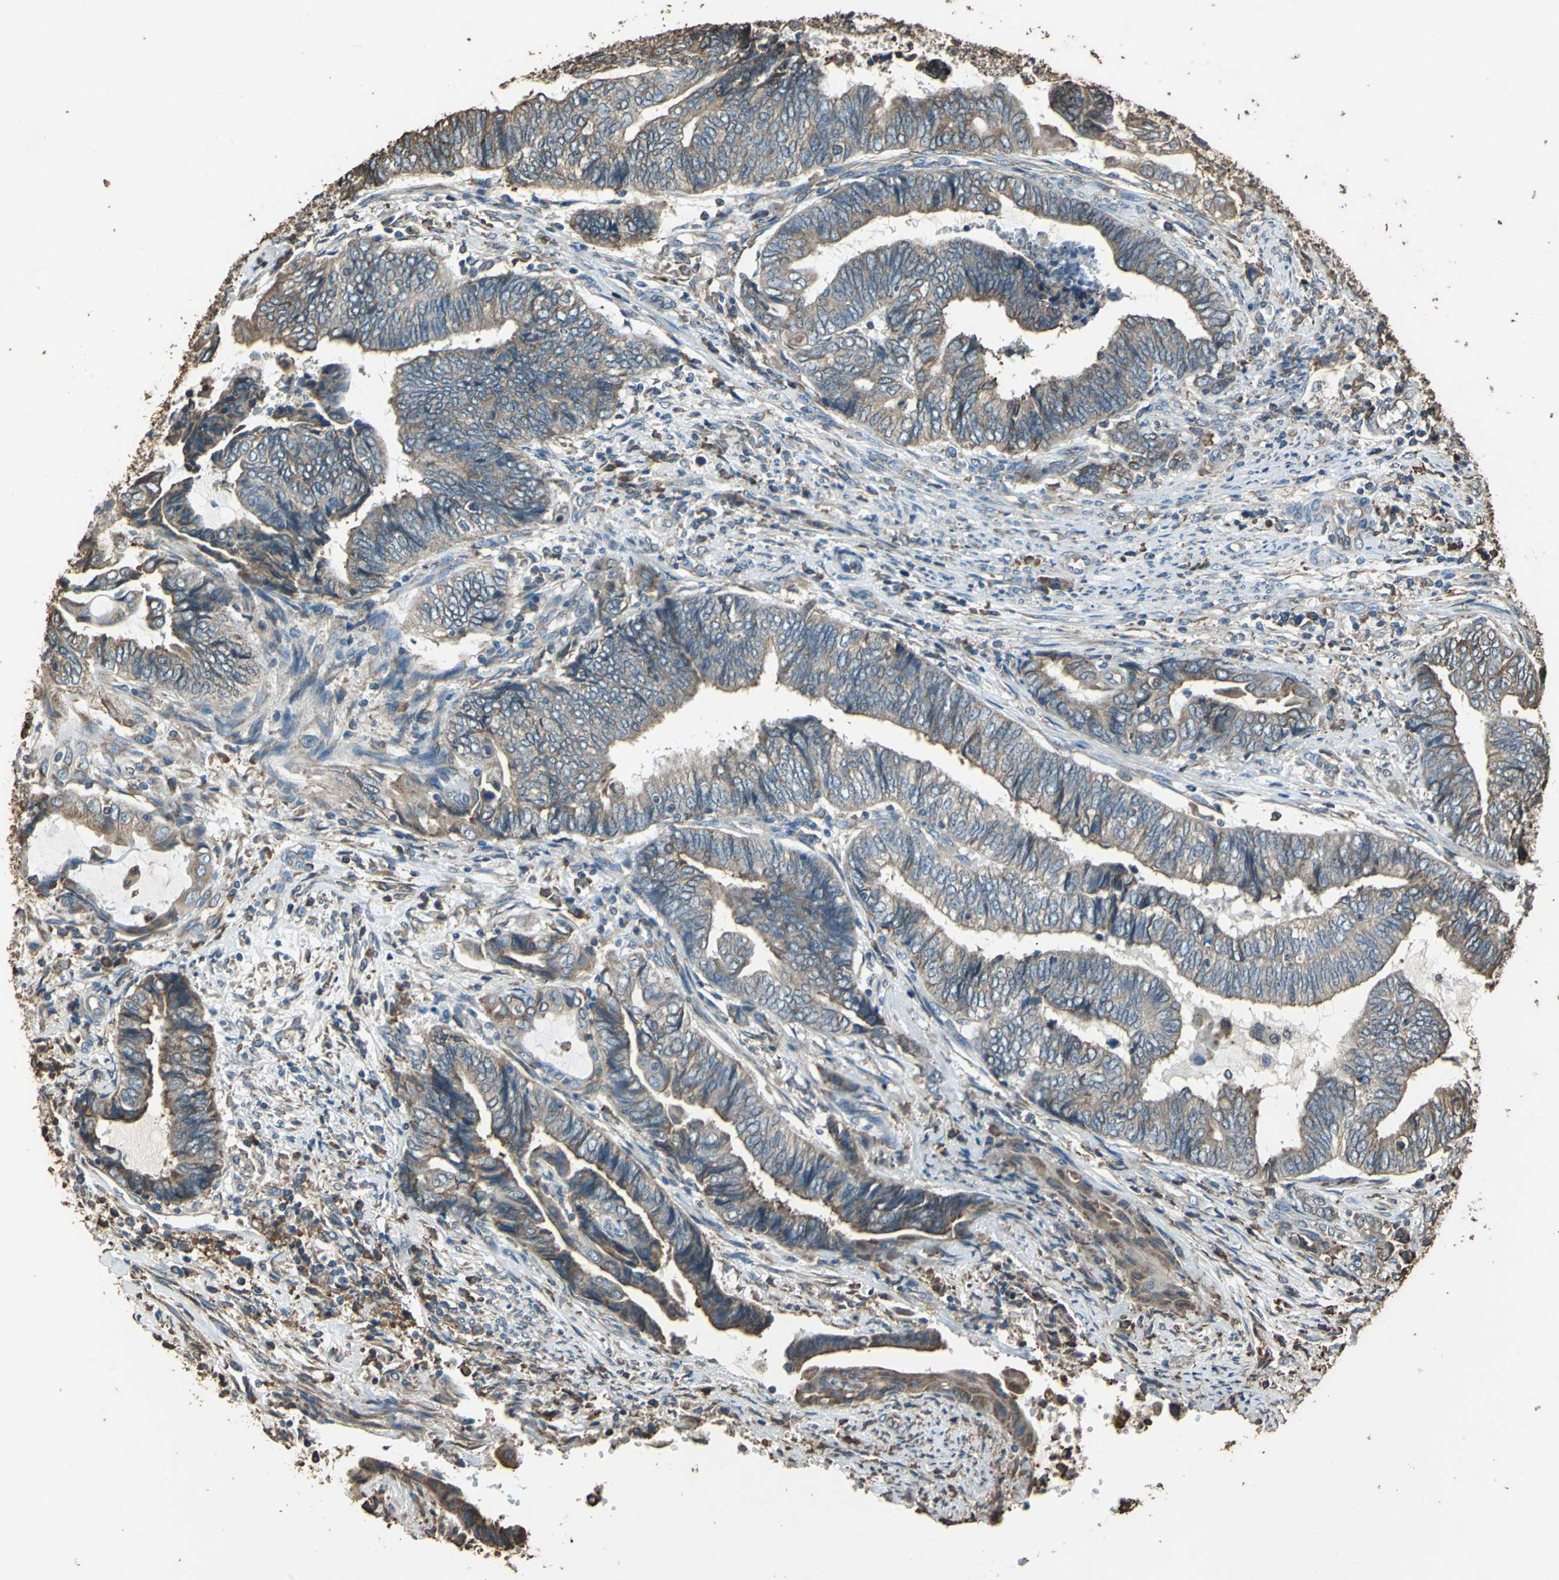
{"staining": {"intensity": "moderate", "quantity": ">75%", "location": "cytoplasmic/membranous"}, "tissue": "endometrial cancer", "cell_type": "Tumor cells", "image_type": "cancer", "snomed": [{"axis": "morphology", "description": "Adenocarcinoma, NOS"}, {"axis": "topography", "description": "Uterus"}, {"axis": "topography", "description": "Endometrium"}], "caption": "Endometrial adenocarcinoma stained for a protein (brown) shows moderate cytoplasmic/membranous positive expression in about >75% of tumor cells.", "gene": "GPANK1", "patient": {"sex": "female", "age": 70}}